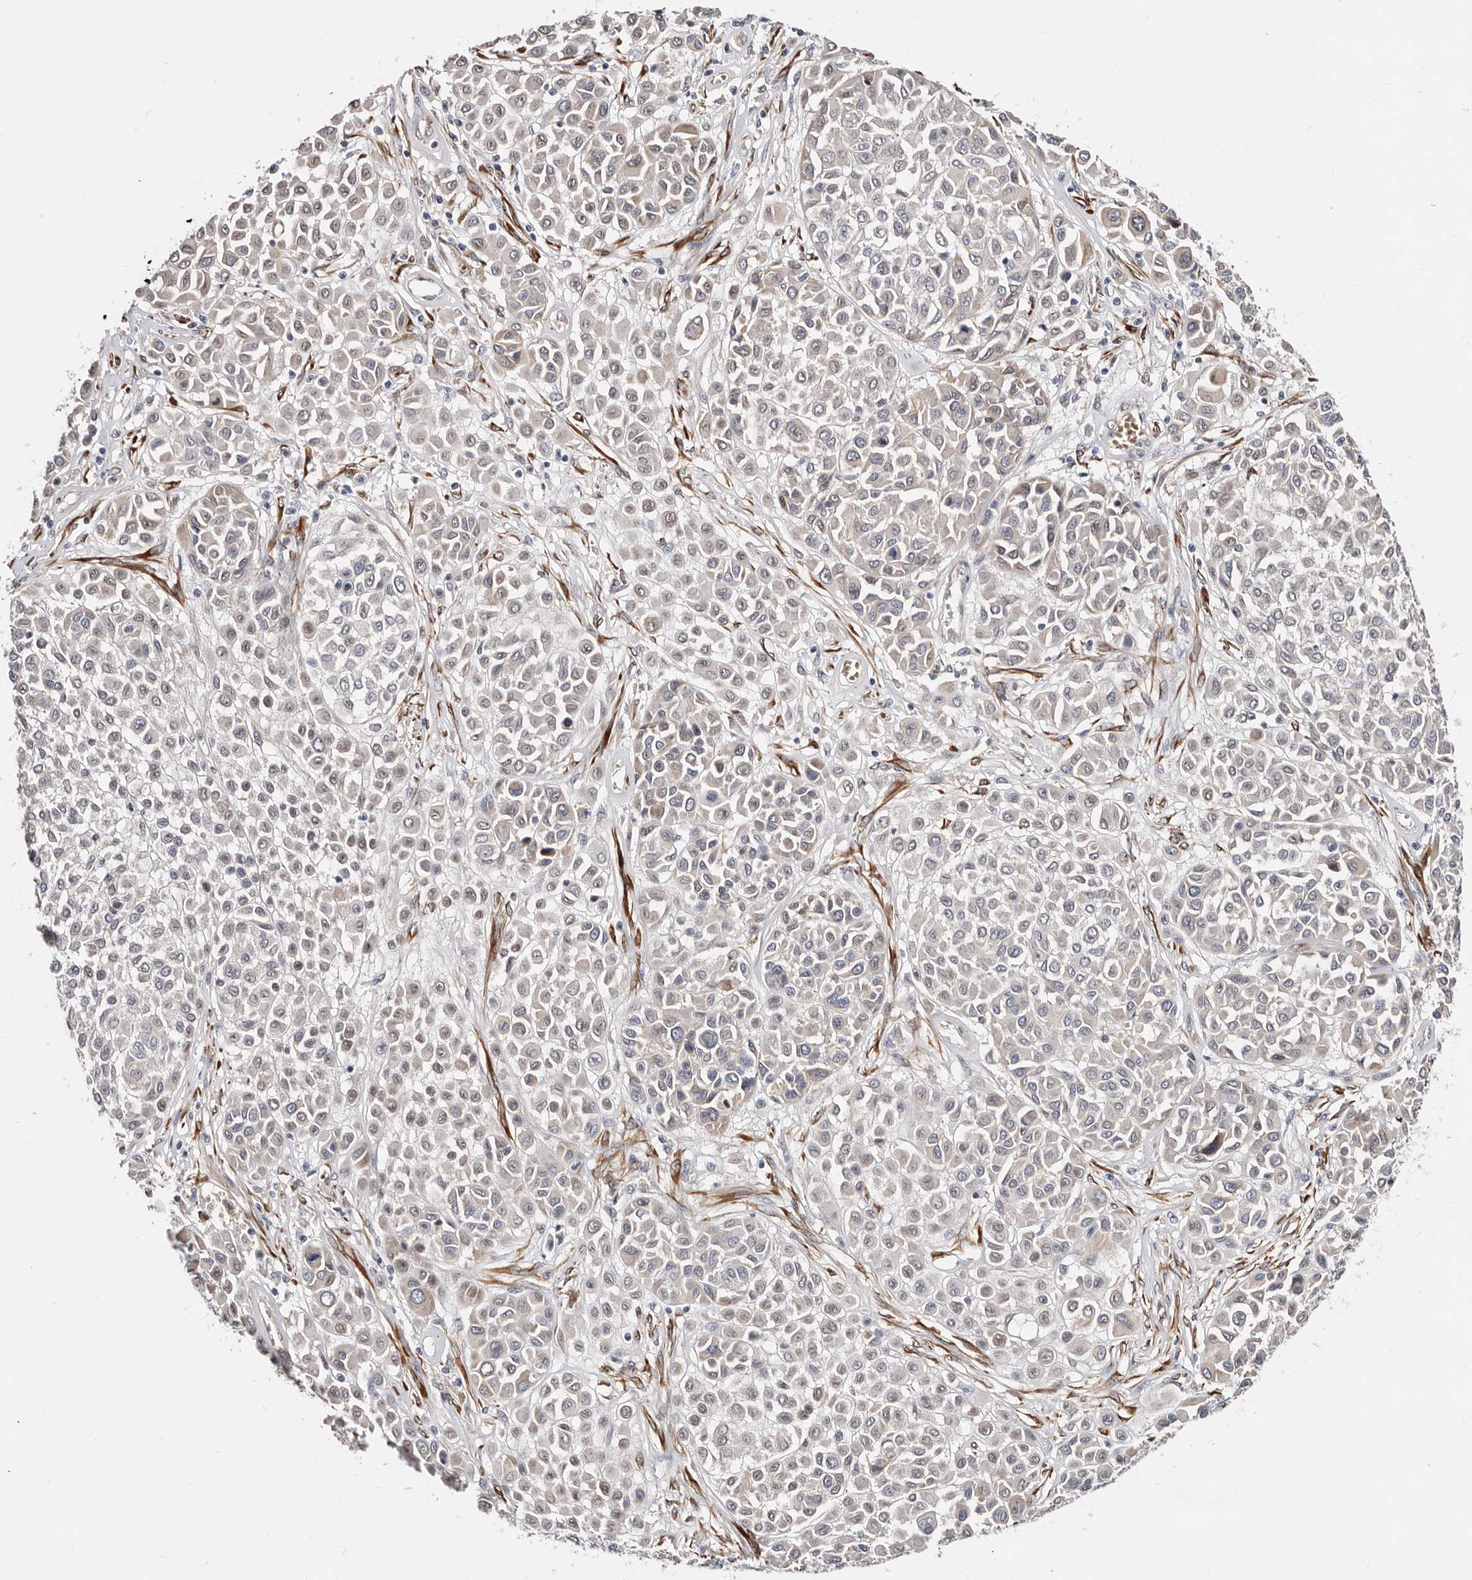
{"staining": {"intensity": "weak", "quantity": "25%-75%", "location": "cytoplasmic/membranous"}, "tissue": "melanoma", "cell_type": "Tumor cells", "image_type": "cancer", "snomed": [{"axis": "morphology", "description": "Malignant melanoma, Metastatic site"}, {"axis": "topography", "description": "Soft tissue"}], "caption": "Immunohistochemical staining of malignant melanoma (metastatic site) demonstrates low levels of weak cytoplasmic/membranous expression in about 25%-75% of tumor cells.", "gene": "USH1C", "patient": {"sex": "male", "age": 41}}